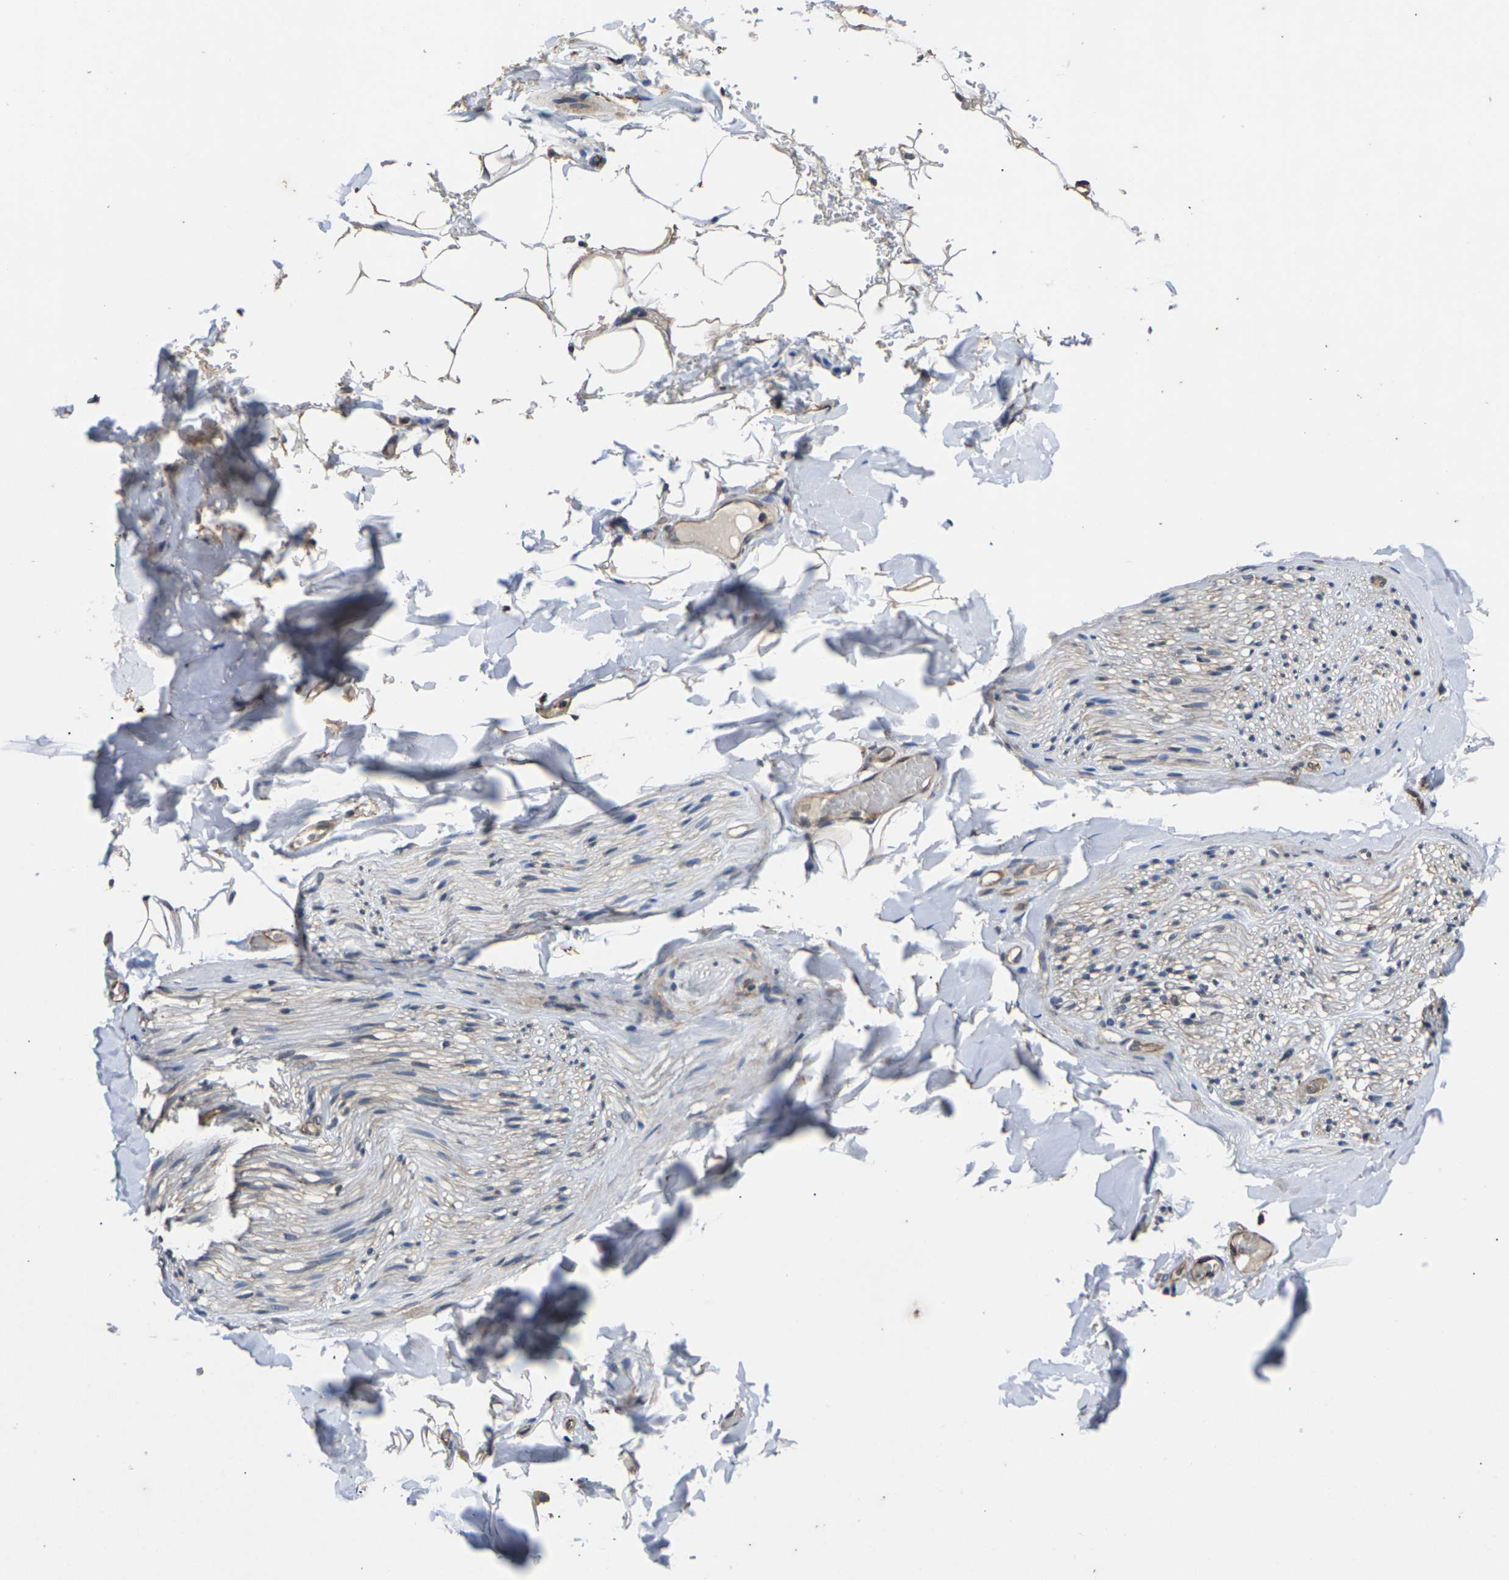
{"staining": {"intensity": "weak", "quantity": "25%-75%", "location": "cytoplasmic/membranous"}, "tissue": "adipose tissue", "cell_type": "Adipocytes", "image_type": "normal", "snomed": [{"axis": "morphology", "description": "Normal tissue, NOS"}, {"axis": "topography", "description": "Peripheral nerve tissue"}], "caption": "A high-resolution histopathology image shows immunohistochemistry (IHC) staining of benign adipose tissue, which displays weak cytoplasmic/membranous expression in approximately 25%-75% of adipocytes. (Brightfield microscopy of DAB IHC at high magnification).", "gene": "DKK2", "patient": {"sex": "male", "age": 70}}